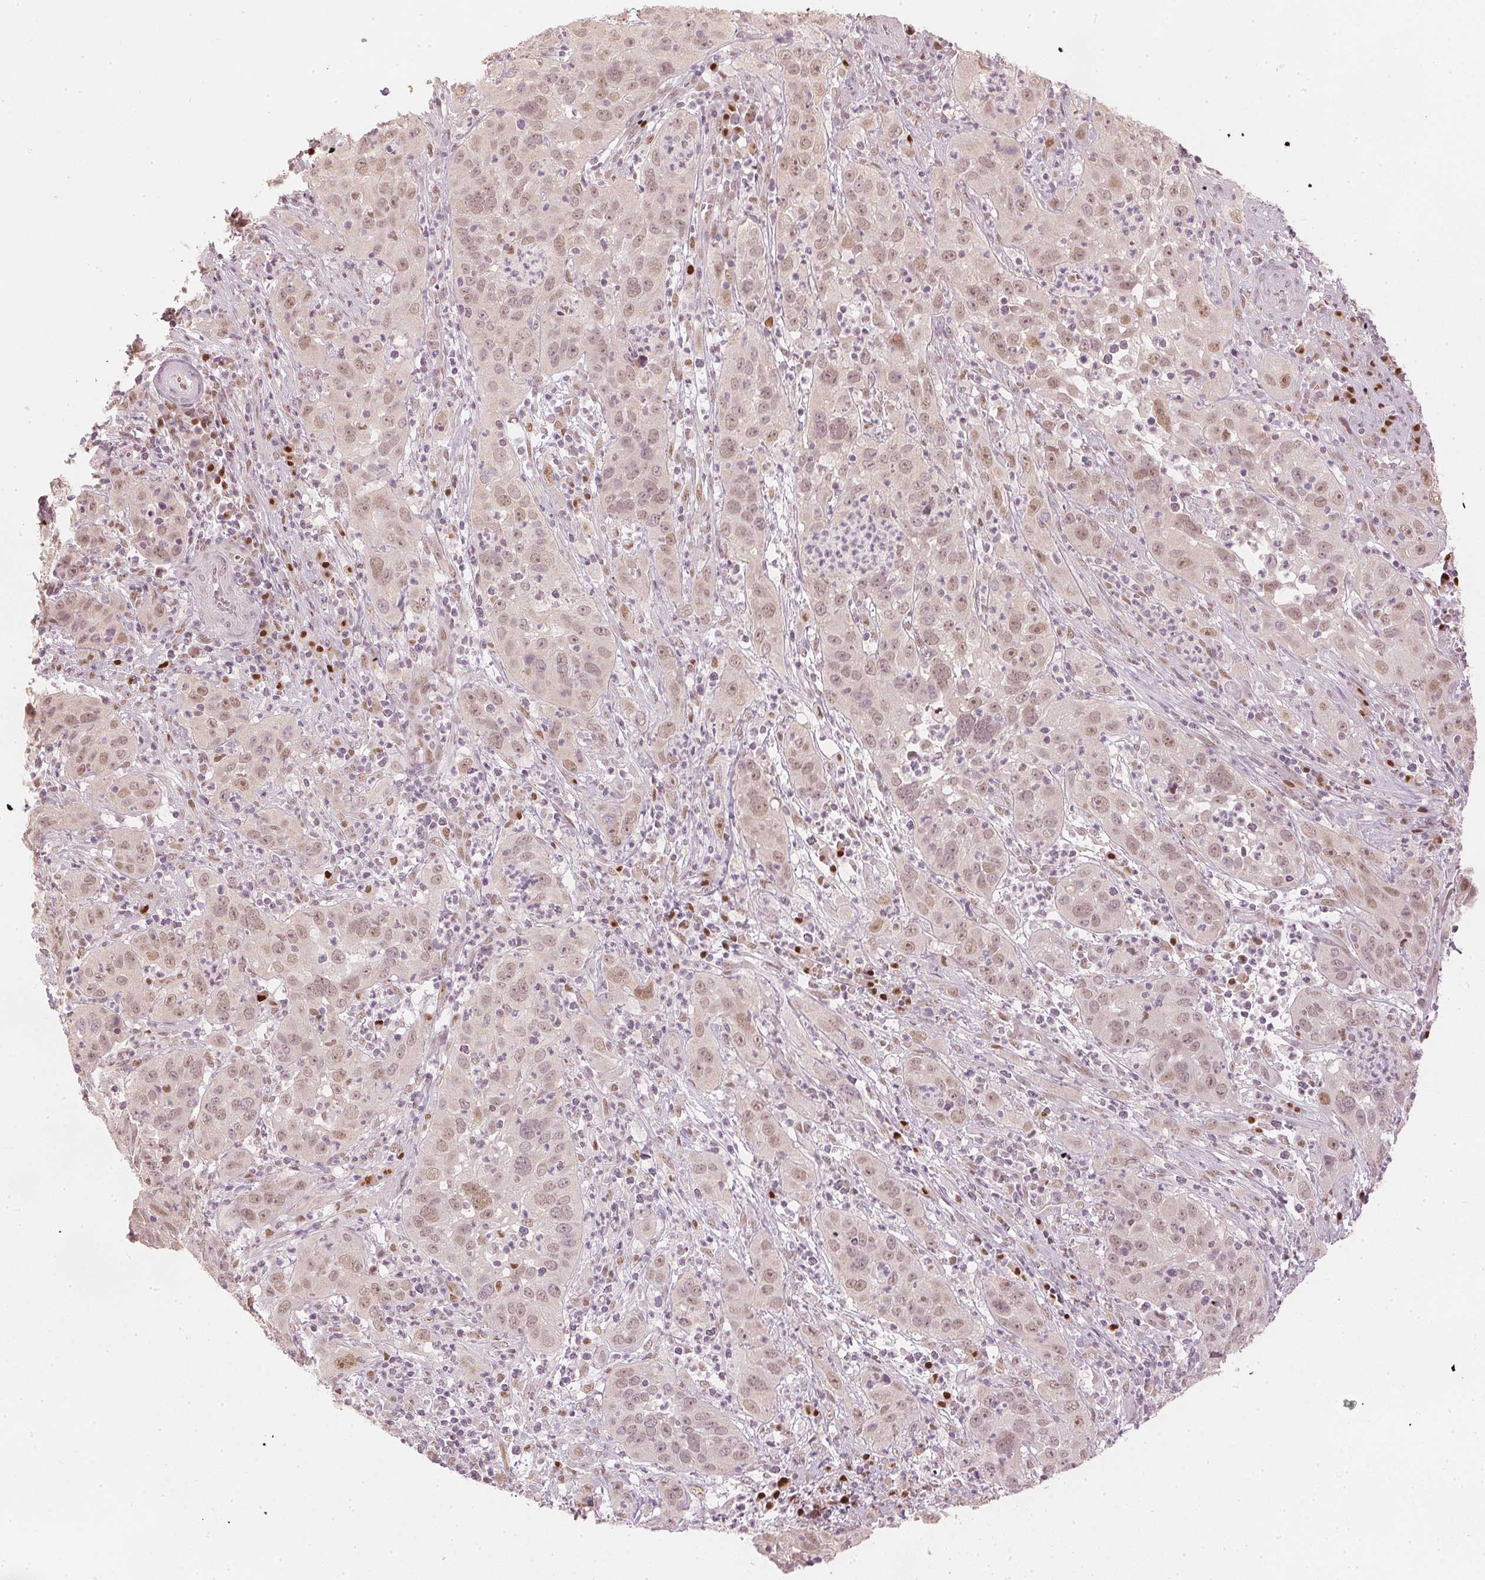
{"staining": {"intensity": "weak", "quantity": "25%-75%", "location": "nuclear"}, "tissue": "cervical cancer", "cell_type": "Tumor cells", "image_type": "cancer", "snomed": [{"axis": "morphology", "description": "Squamous cell carcinoma, NOS"}, {"axis": "topography", "description": "Cervix"}], "caption": "About 25%-75% of tumor cells in cervical squamous cell carcinoma reveal weak nuclear protein expression as visualized by brown immunohistochemical staining.", "gene": "SLC39A3", "patient": {"sex": "female", "age": 32}}